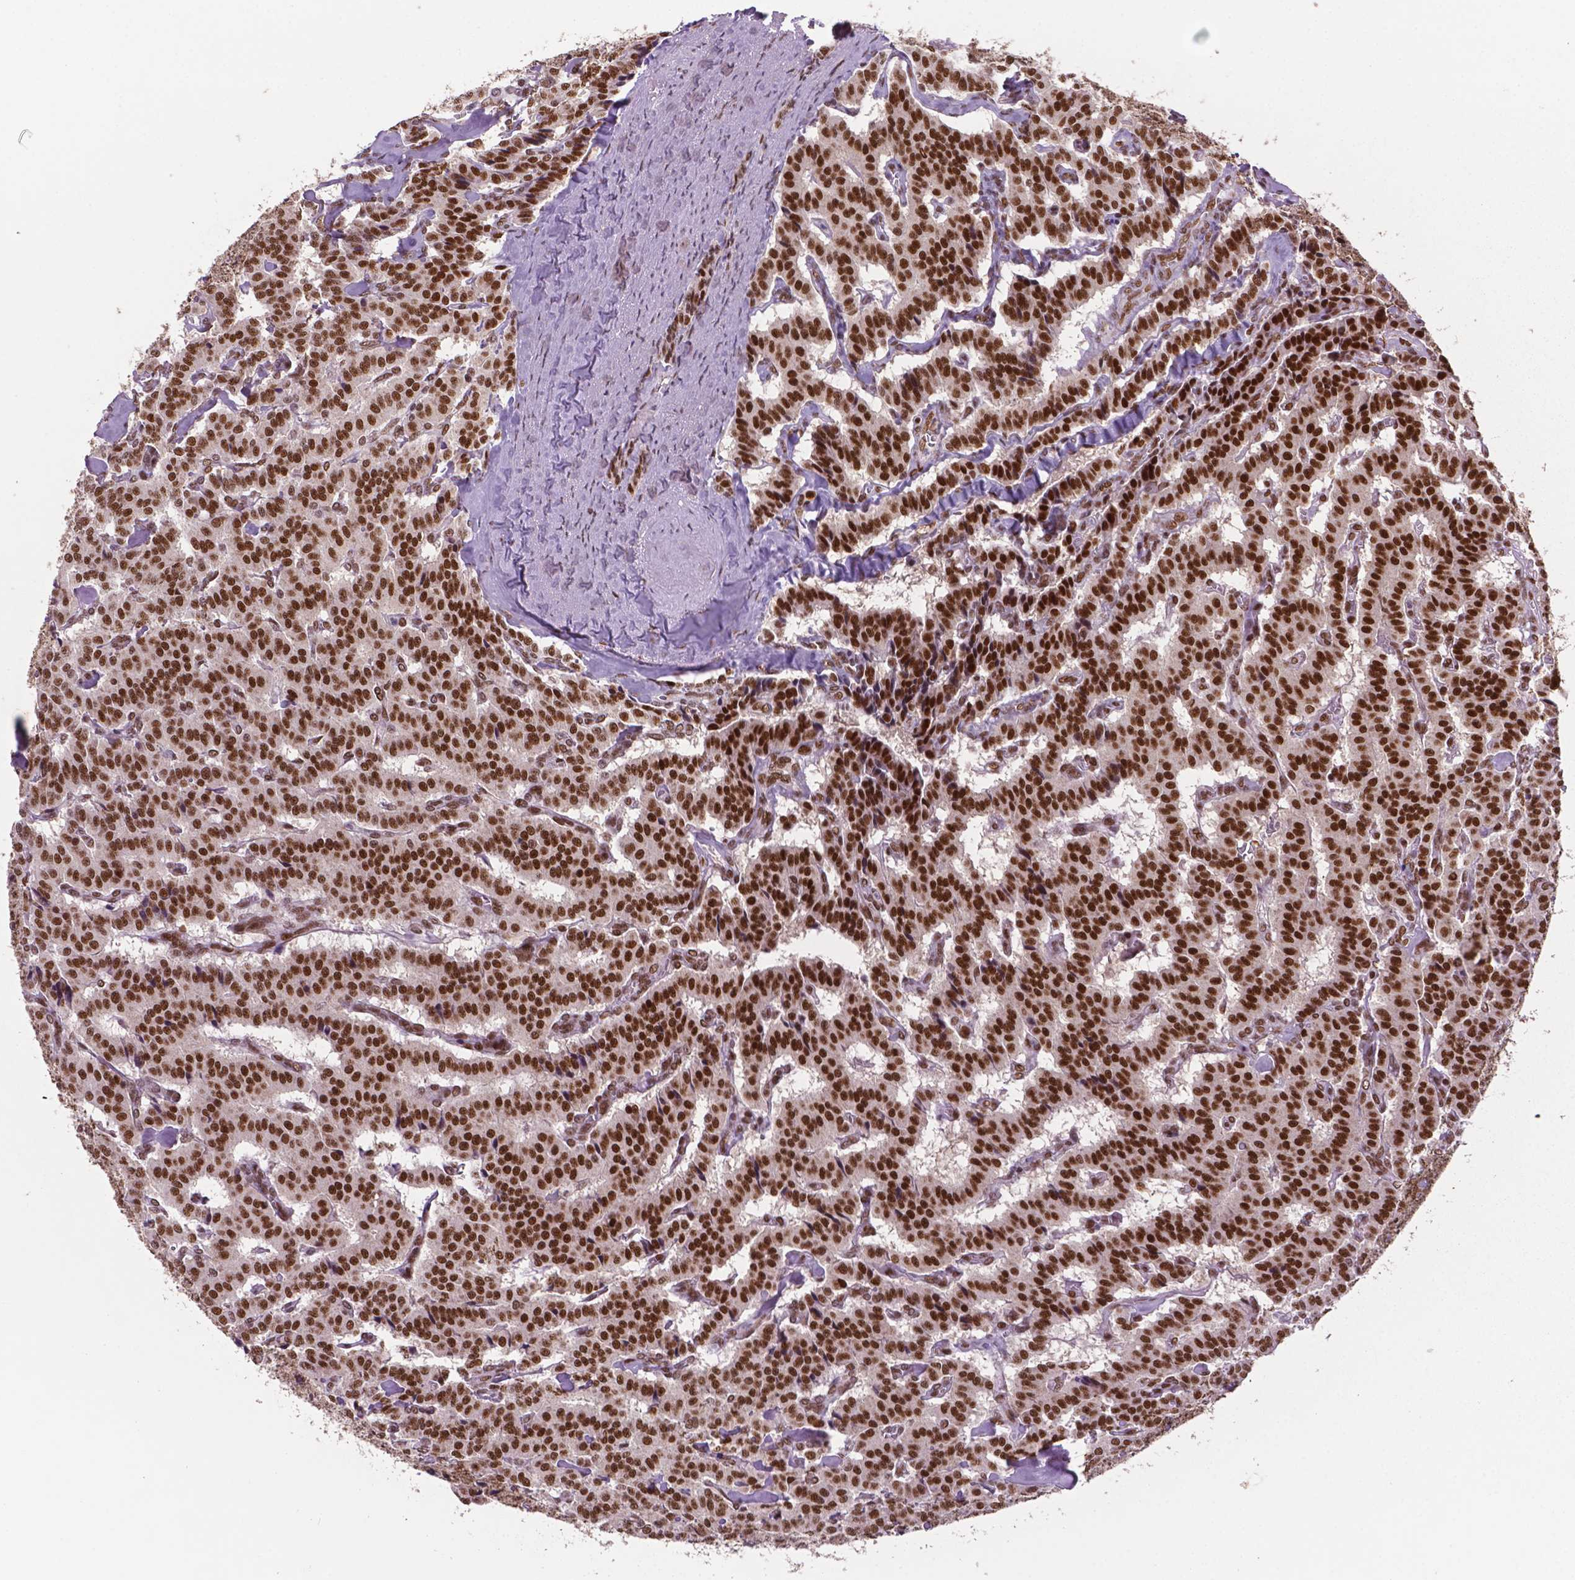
{"staining": {"intensity": "moderate", "quantity": ">75%", "location": "nuclear"}, "tissue": "carcinoid", "cell_type": "Tumor cells", "image_type": "cancer", "snomed": [{"axis": "morphology", "description": "Carcinoid, malignant, NOS"}, {"axis": "topography", "description": "Lung"}], "caption": "Protein staining of carcinoid (malignant) tissue shows moderate nuclear positivity in about >75% of tumor cells. Using DAB (3,3'-diaminobenzidine) (brown) and hematoxylin (blue) stains, captured at high magnification using brightfield microscopy.", "gene": "MLH1", "patient": {"sex": "female", "age": 46}}